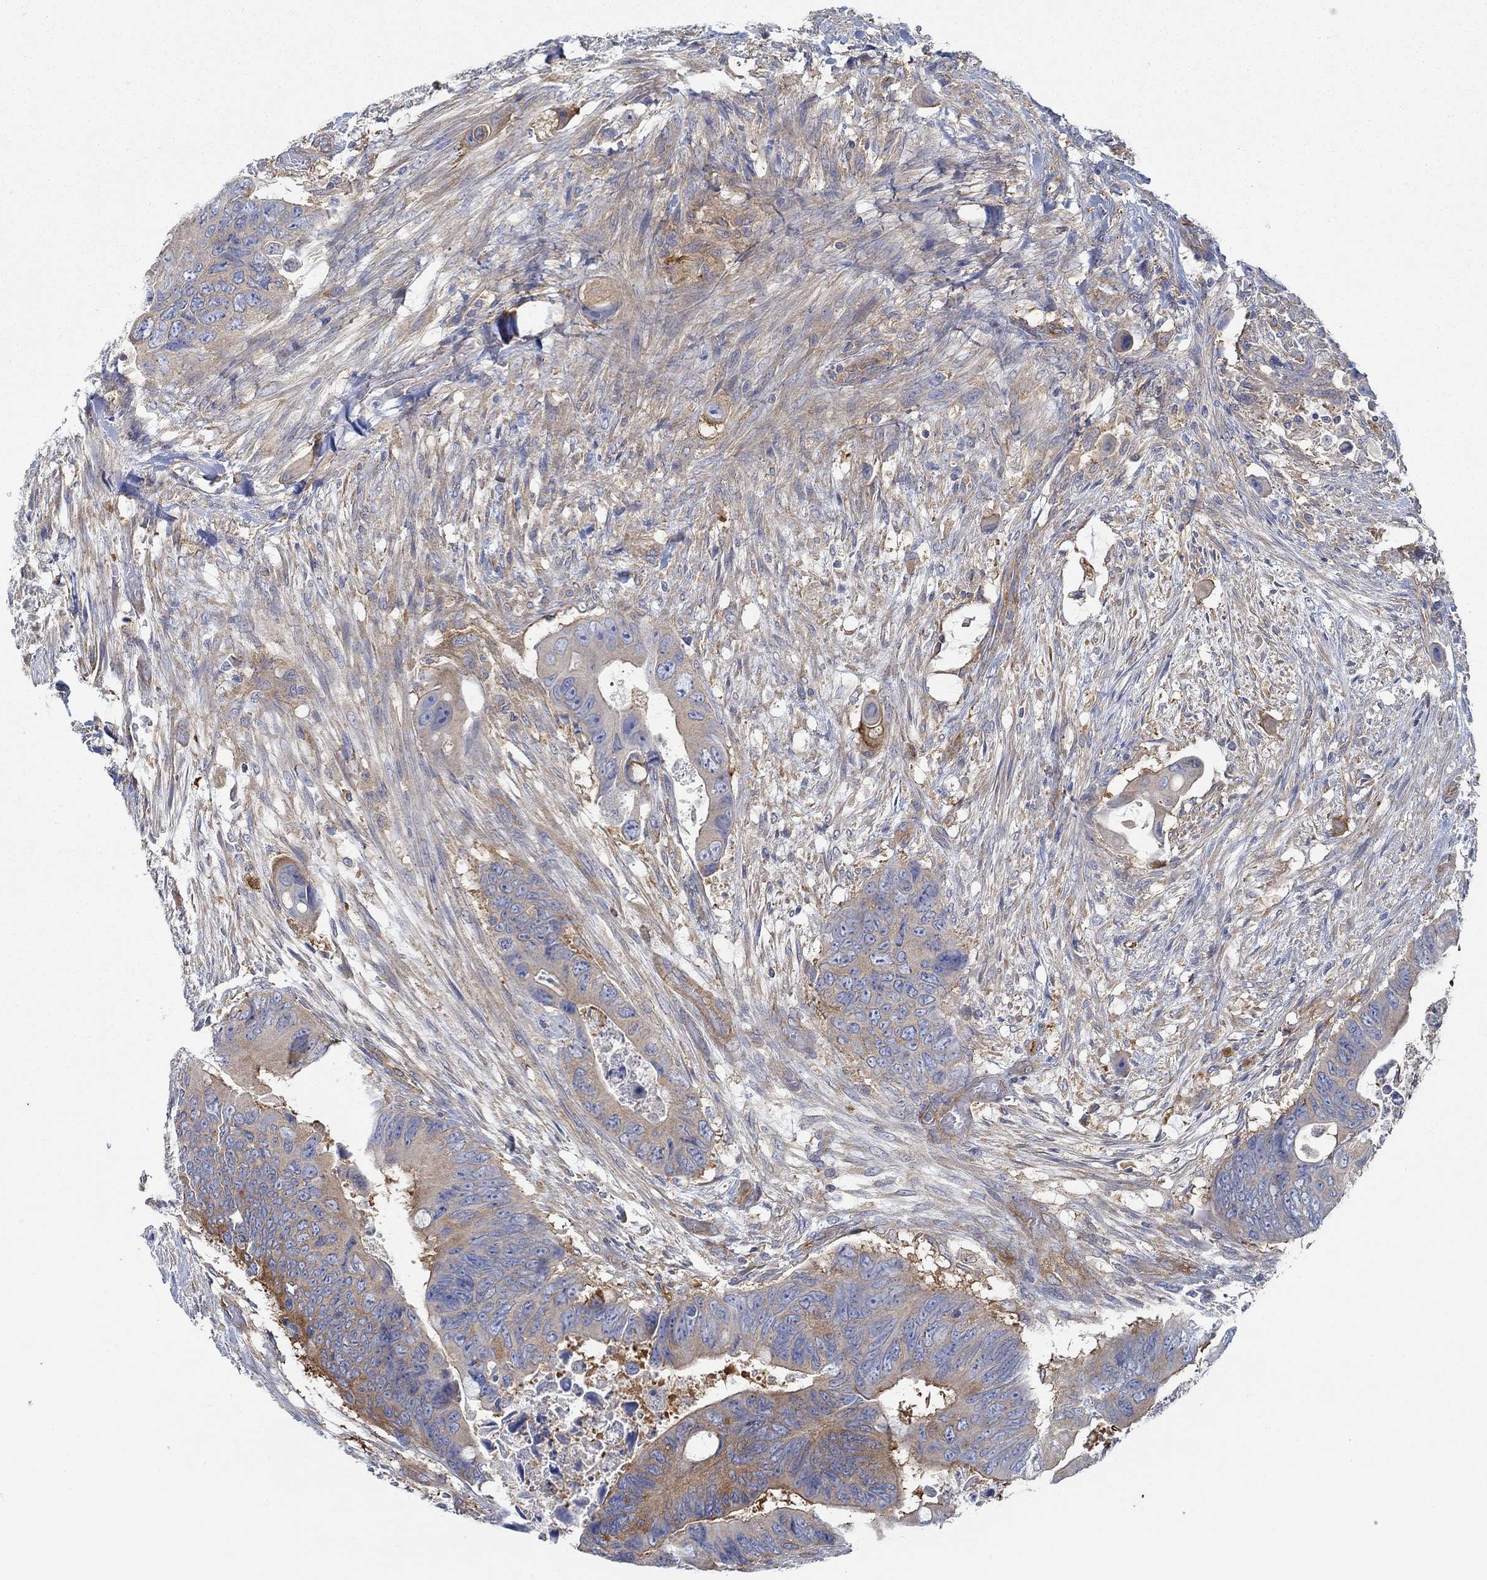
{"staining": {"intensity": "moderate", "quantity": "25%-75%", "location": "cytoplasmic/membranous"}, "tissue": "colorectal cancer", "cell_type": "Tumor cells", "image_type": "cancer", "snomed": [{"axis": "morphology", "description": "Adenocarcinoma, NOS"}, {"axis": "topography", "description": "Rectum"}], "caption": "Protein staining displays moderate cytoplasmic/membranous expression in approximately 25%-75% of tumor cells in colorectal adenocarcinoma.", "gene": "SPAG9", "patient": {"sex": "male", "age": 63}}